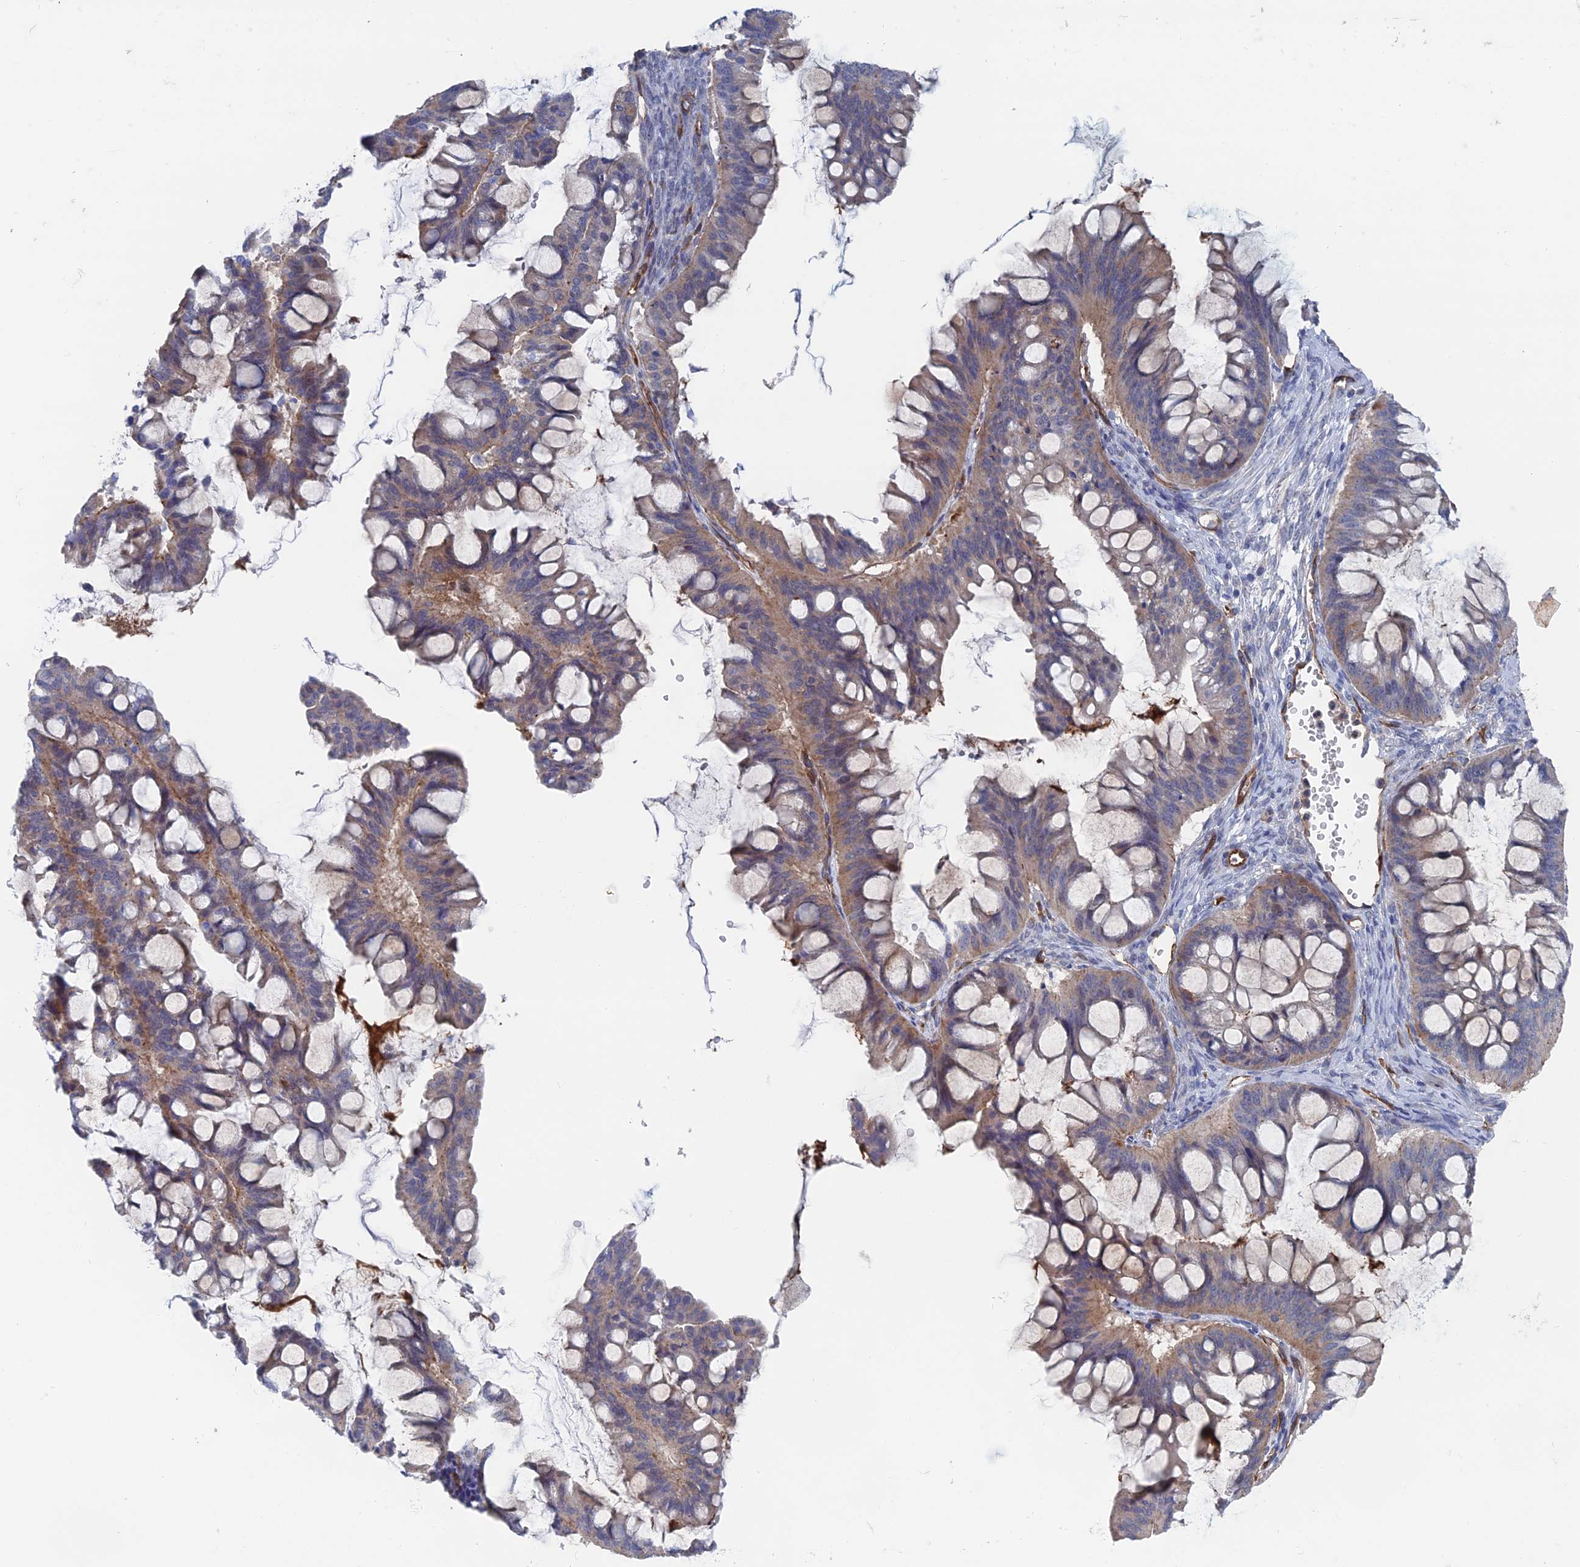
{"staining": {"intensity": "weak", "quantity": "25%-75%", "location": "cytoplasmic/membranous"}, "tissue": "ovarian cancer", "cell_type": "Tumor cells", "image_type": "cancer", "snomed": [{"axis": "morphology", "description": "Cystadenocarcinoma, mucinous, NOS"}, {"axis": "topography", "description": "Ovary"}], "caption": "IHC (DAB (3,3'-diaminobenzidine)) staining of human ovarian mucinous cystadenocarcinoma reveals weak cytoplasmic/membranous protein expression in about 25%-75% of tumor cells. (DAB = brown stain, brightfield microscopy at high magnification).", "gene": "ARAP3", "patient": {"sex": "female", "age": 73}}